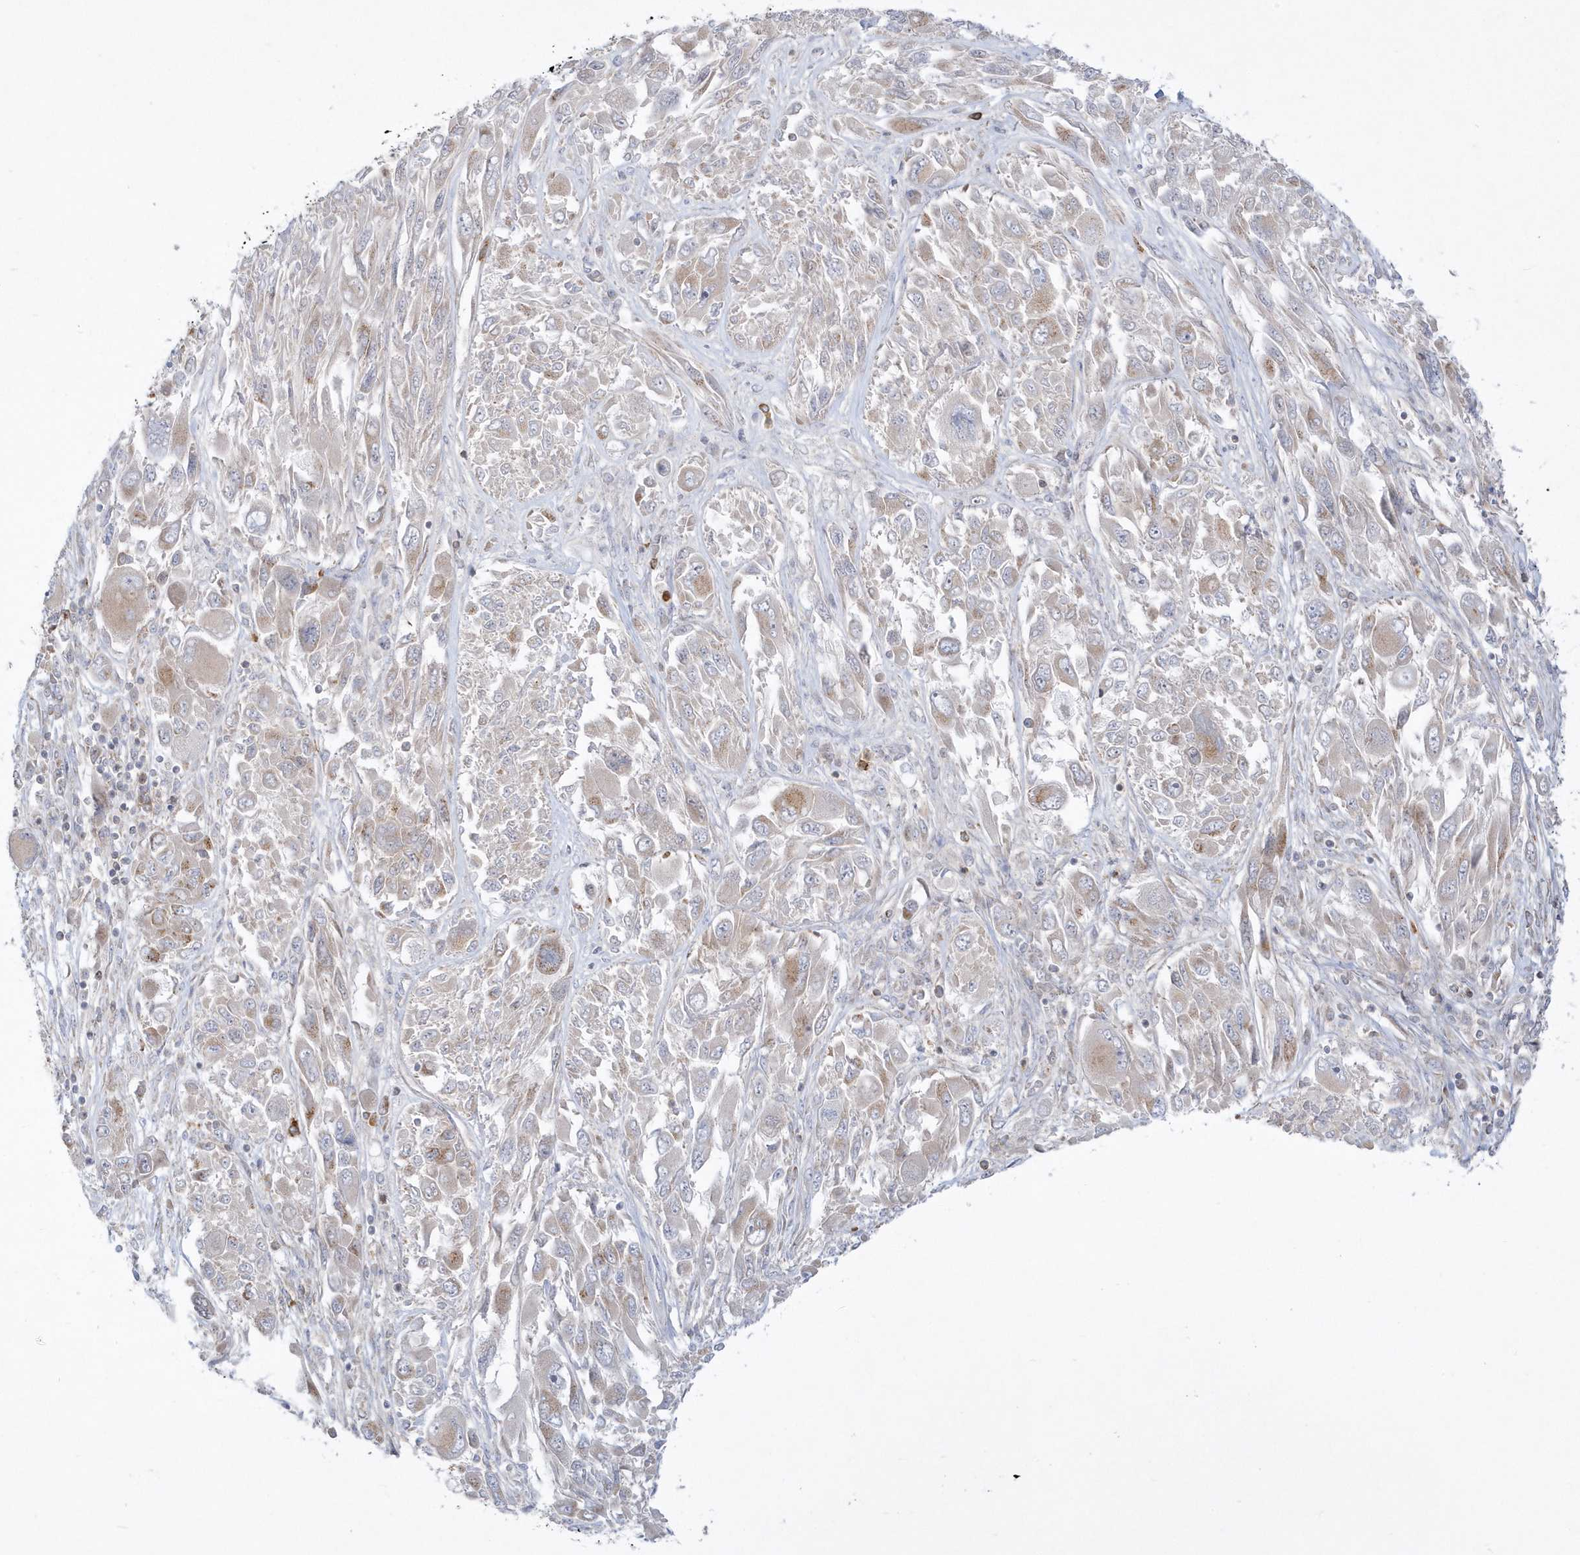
{"staining": {"intensity": "negative", "quantity": "none", "location": "none"}, "tissue": "melanoma", "cell_type": "Tumor cells", "image_type": "cancer", "snomed": [{"axis": "morphology", "description": "Malignant melanoma, NOS"}, {"axis": "topography", "description": "Skin"}], "caption": "Malignant melanoma was stained to show a protein in brown. There is no significant expression in tumor cells.", "gene": "DNAJC18", "patient": {"sex": "female", "age": 91}}